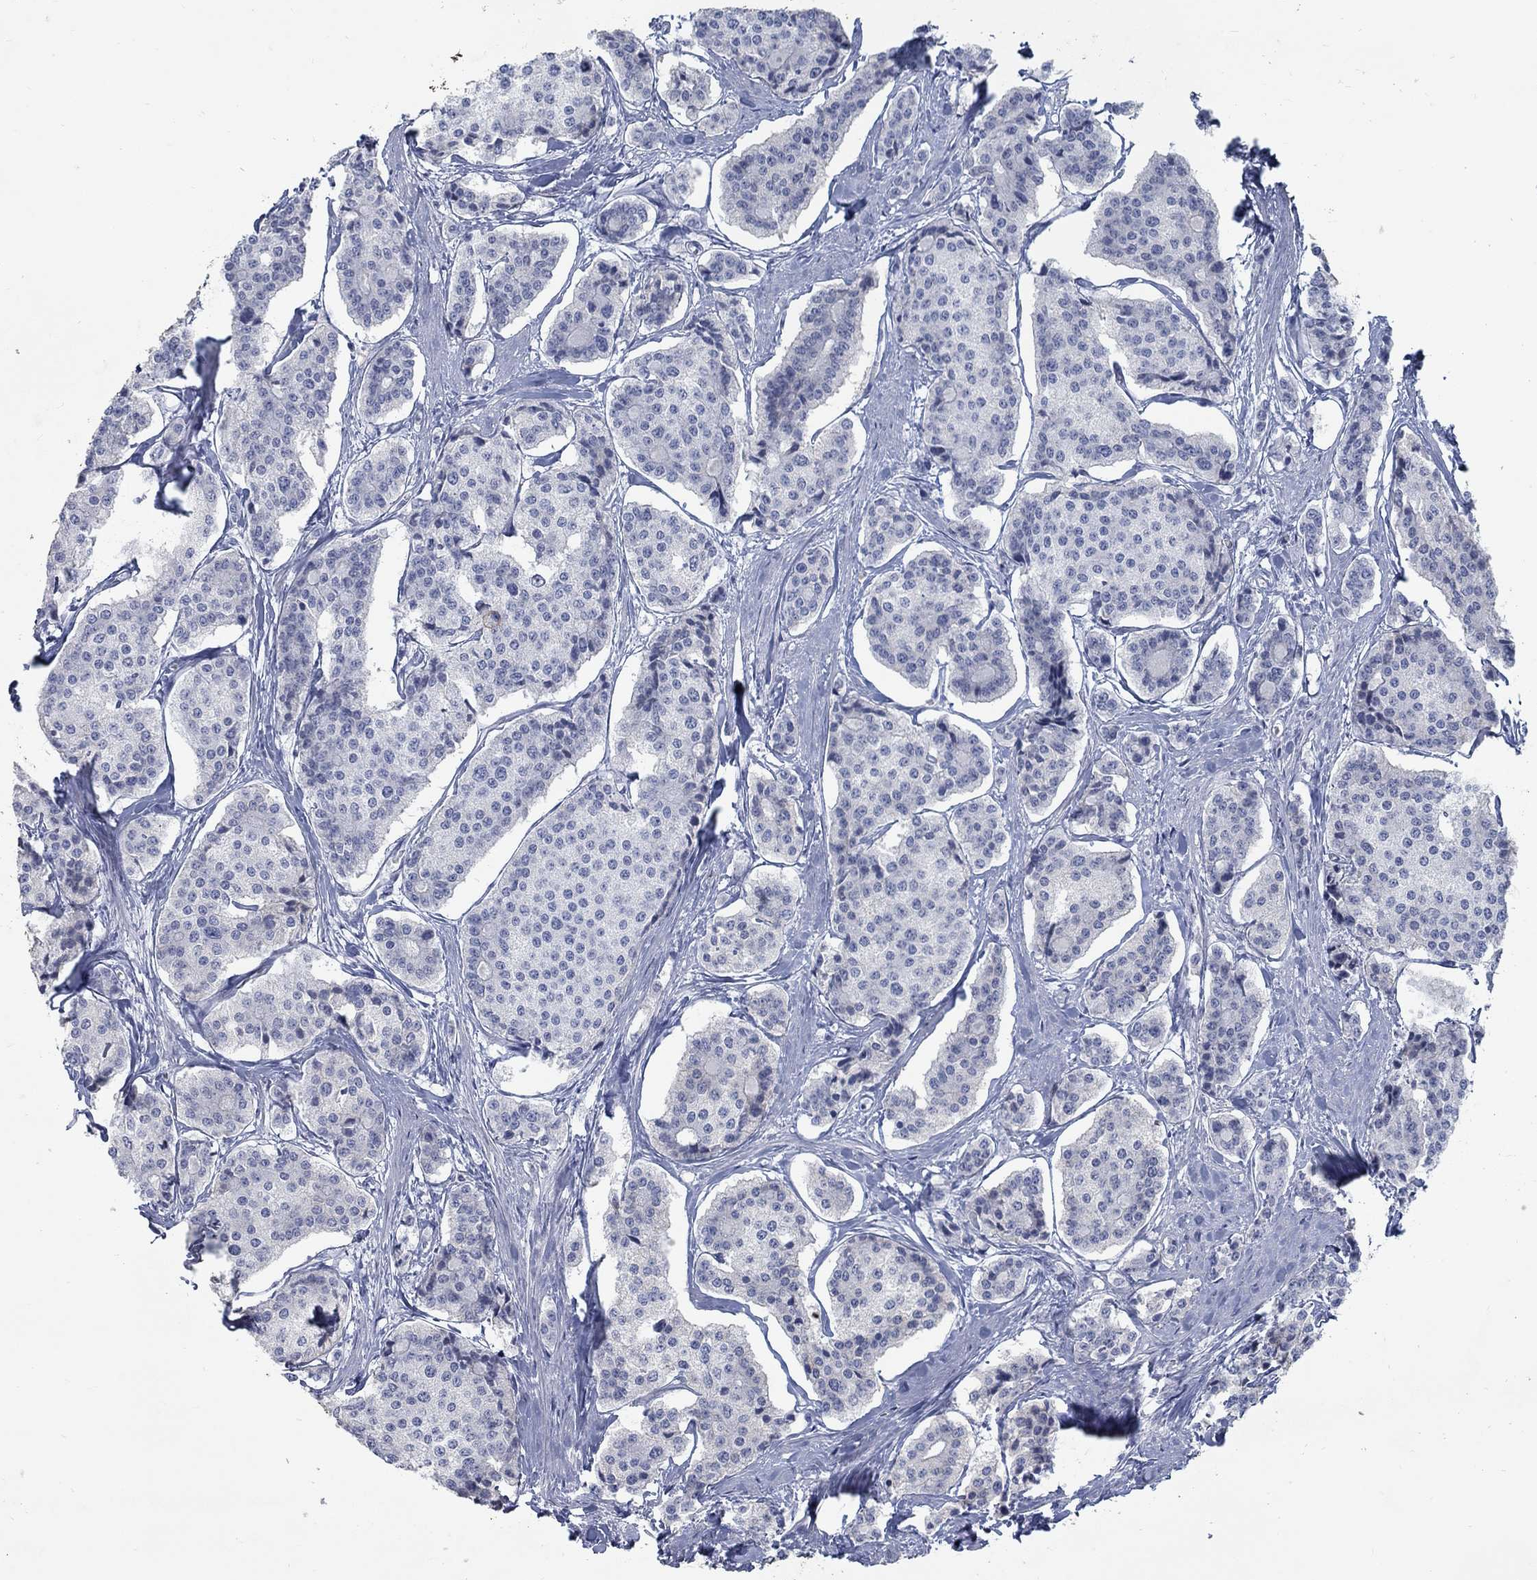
{"staining": {"intensity": "negative", "quantity": "none", "location": "none"}, "tissue": "carcinoid", "cell_type": "Tumor cells", "image_type": "cancer", "snomed": [{"axis": "morphology", "description": "Carcinoid, malignant, NOS"}, {"axis": "topography", "description": "Small intestine"}], "caption": "This micrograph is of carcinoid stained with immunohistochemistry (IHC) to label a protein in brown with the nuclei are counter-stained blue. There is no positivity in tumor cells.", "gene": "RFTN2", "patient": {"sex": "female", "age": 65}}